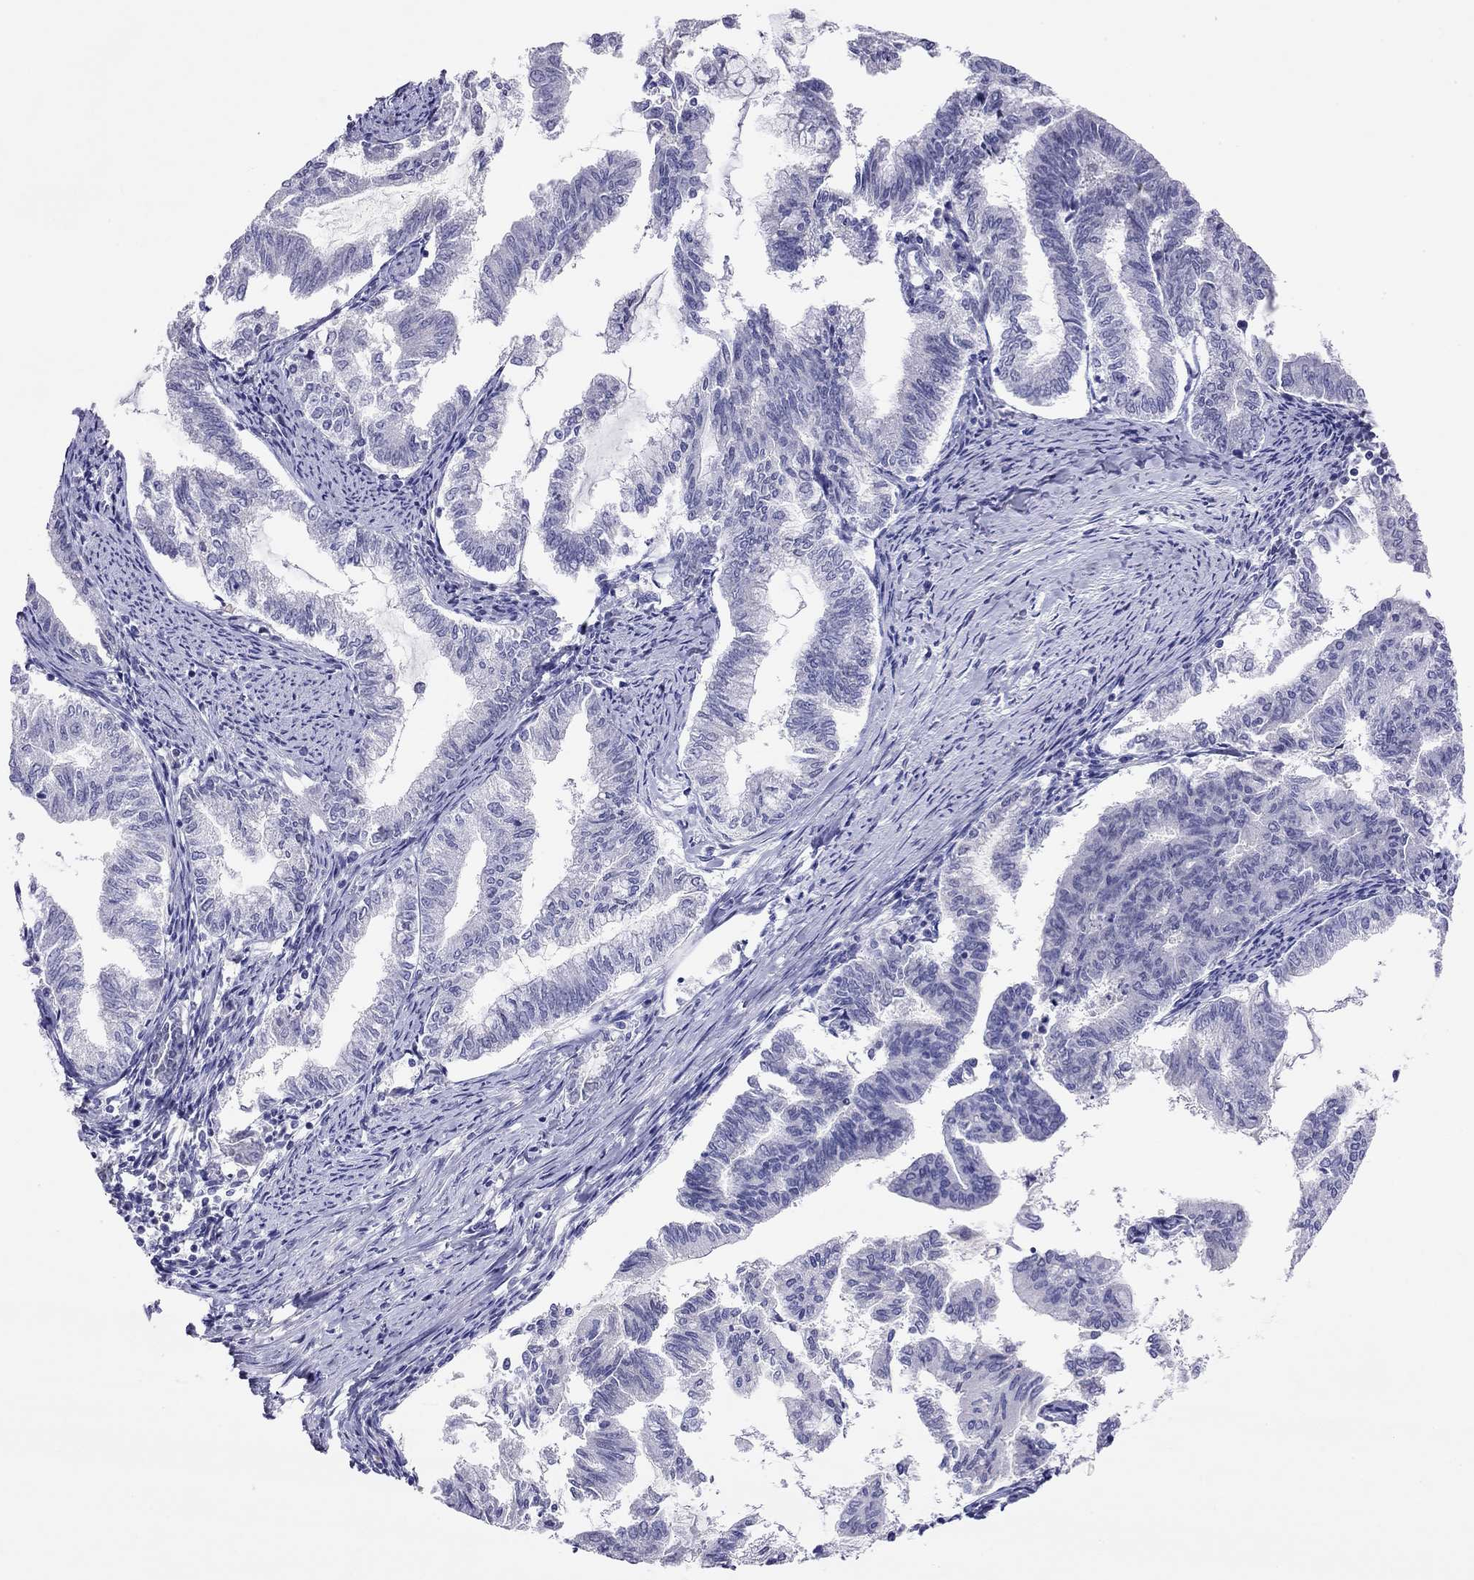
{"staining": {"intensity": "negative", "quantity": "none", "location": "none"}, "tissue": "endometrial cancer", "cell_type": "Tumor cells", "image_type": "cancer", "snomed": [{"axis": "morphology", "description": "Adenocarcinoma, NOS"}, {"axis": "topography", "description": "Endometrium"}], "caption": "A photomicrograph of human endometrial cancer is negative for staining in tumor cells.", "gene": "CAPNS2", "patient": {"sex": "female", "age": 79}}